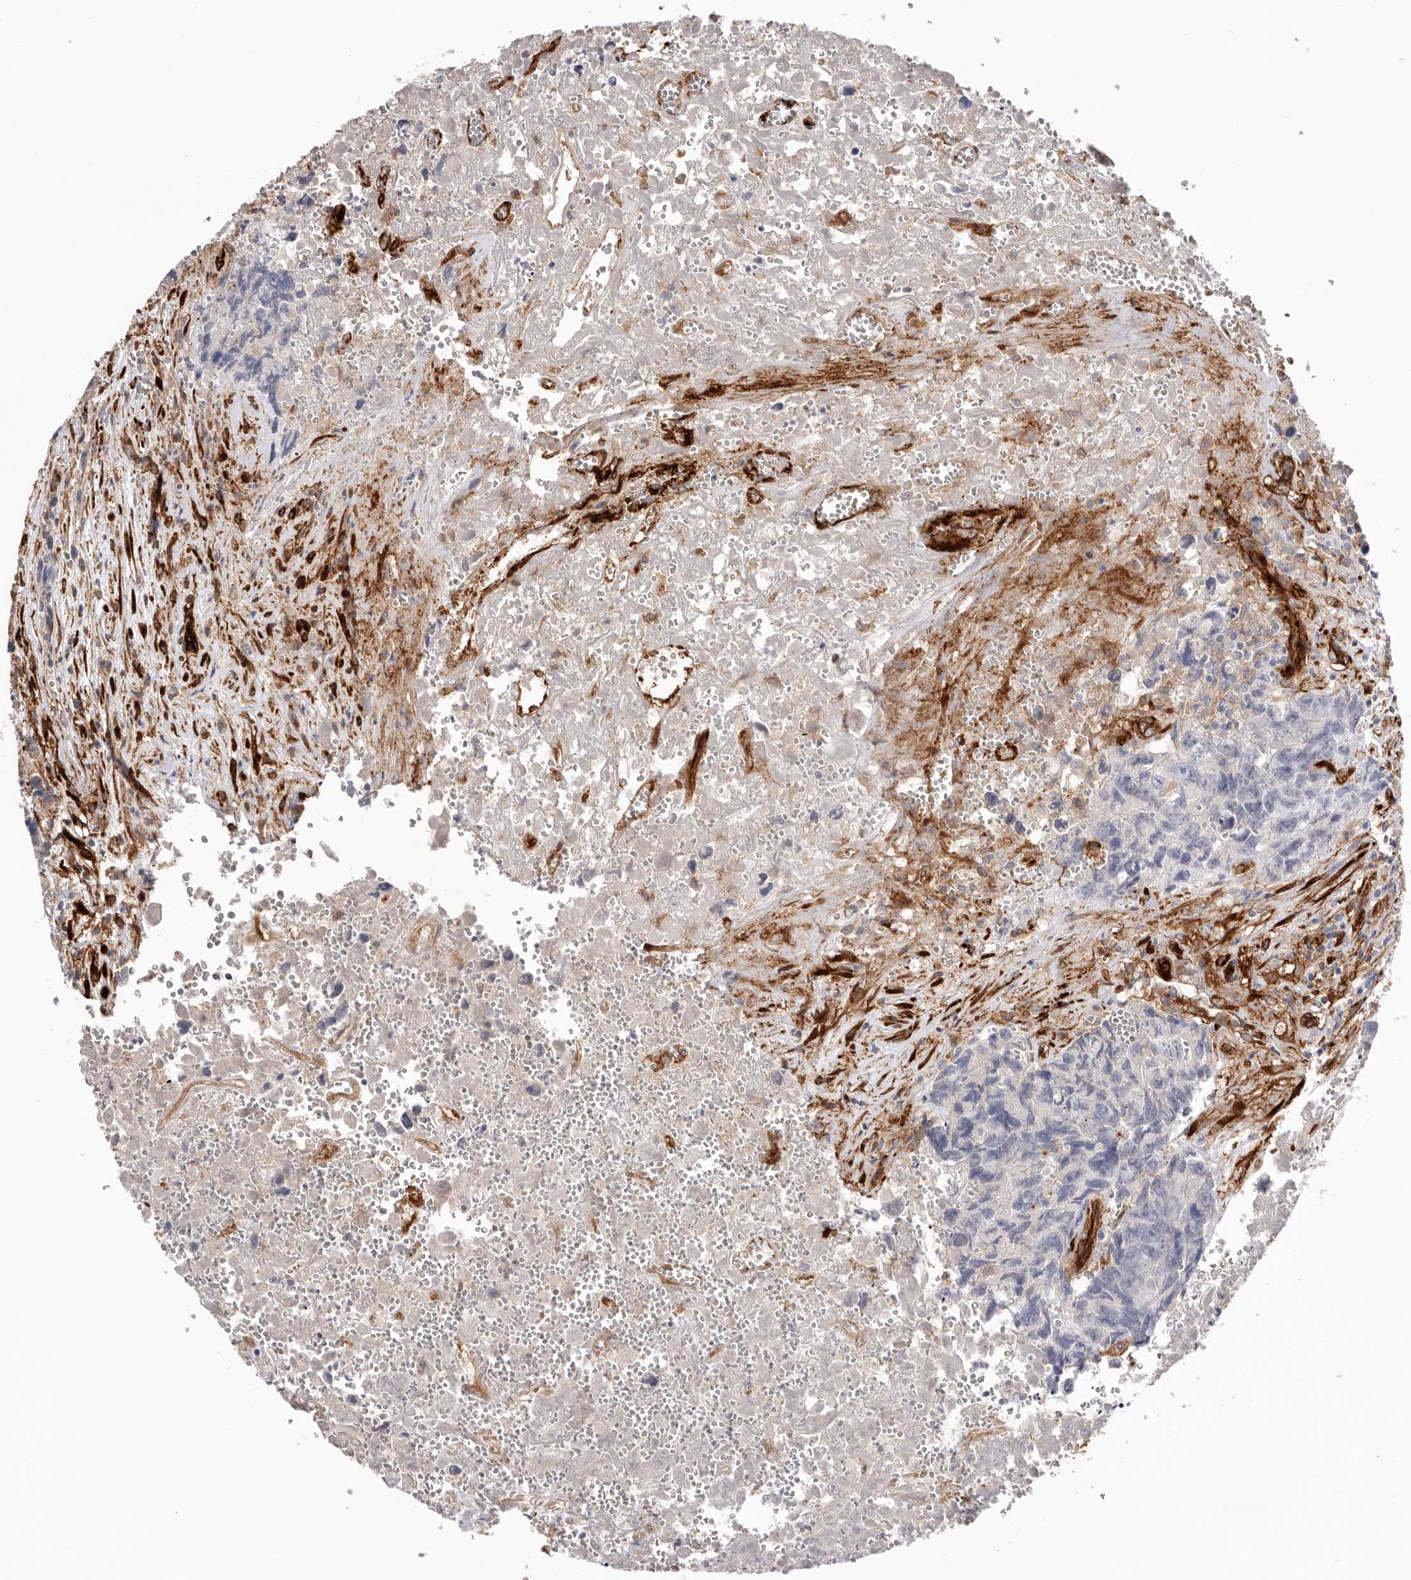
{"staining": {"intensity": "negative", "quantity": "none", "location": "none"}, "tissue": "testis cancer", "cell_type": "Tumor cells", "image_type": "cancer", "snomed": [{"axis": "morphology", "description": "Carcinoma, Embryonal, NOS"}, {"axis": "topography", "description": "Testis"}], "caption": "A micrograph of human testis cancer (embryonal carcinoma) is negative for staining in tumor cells.", "gene": "LRRC66", "patient": {"sex": "male", "age": 31}}